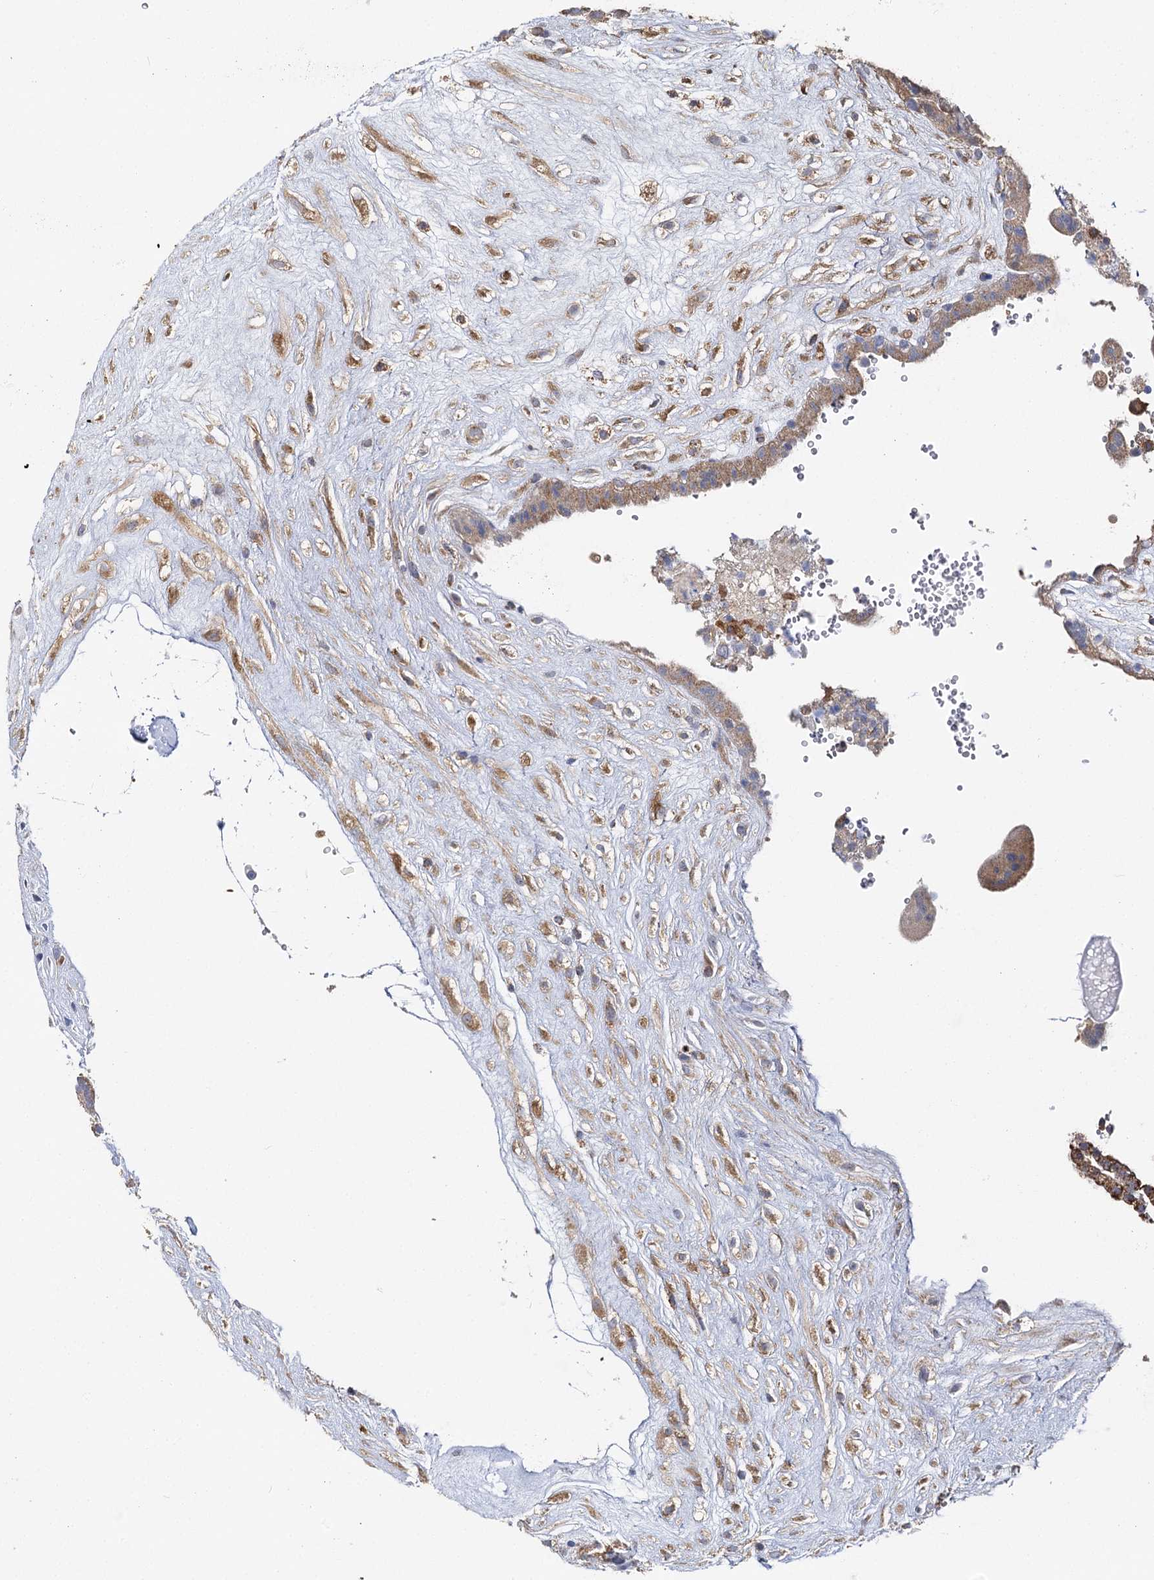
{"staining": {"intensity": "weak", "quantity": "25%-75%", "location": "cytoplasmic/membranous"}, "tissue": "placenta", "cell_type": "Trophoblastic cells", "image_type": "normal", "snomed": [{"axis": "morphology", "description": "Normal tissue, NOS"}, {"axis": "topography", "description": "Placenta"}], "caption": "Brown immunohistochemical staining in benign human placenta reveals weak cytoplasmic/membranous staining in approximately 25%-75% of trophoblastic cells. (DAB IHC with brightfield microscopy, high magnification).", "gene": "SEC24B", "patient": {"sex": "female", "age": 18}}